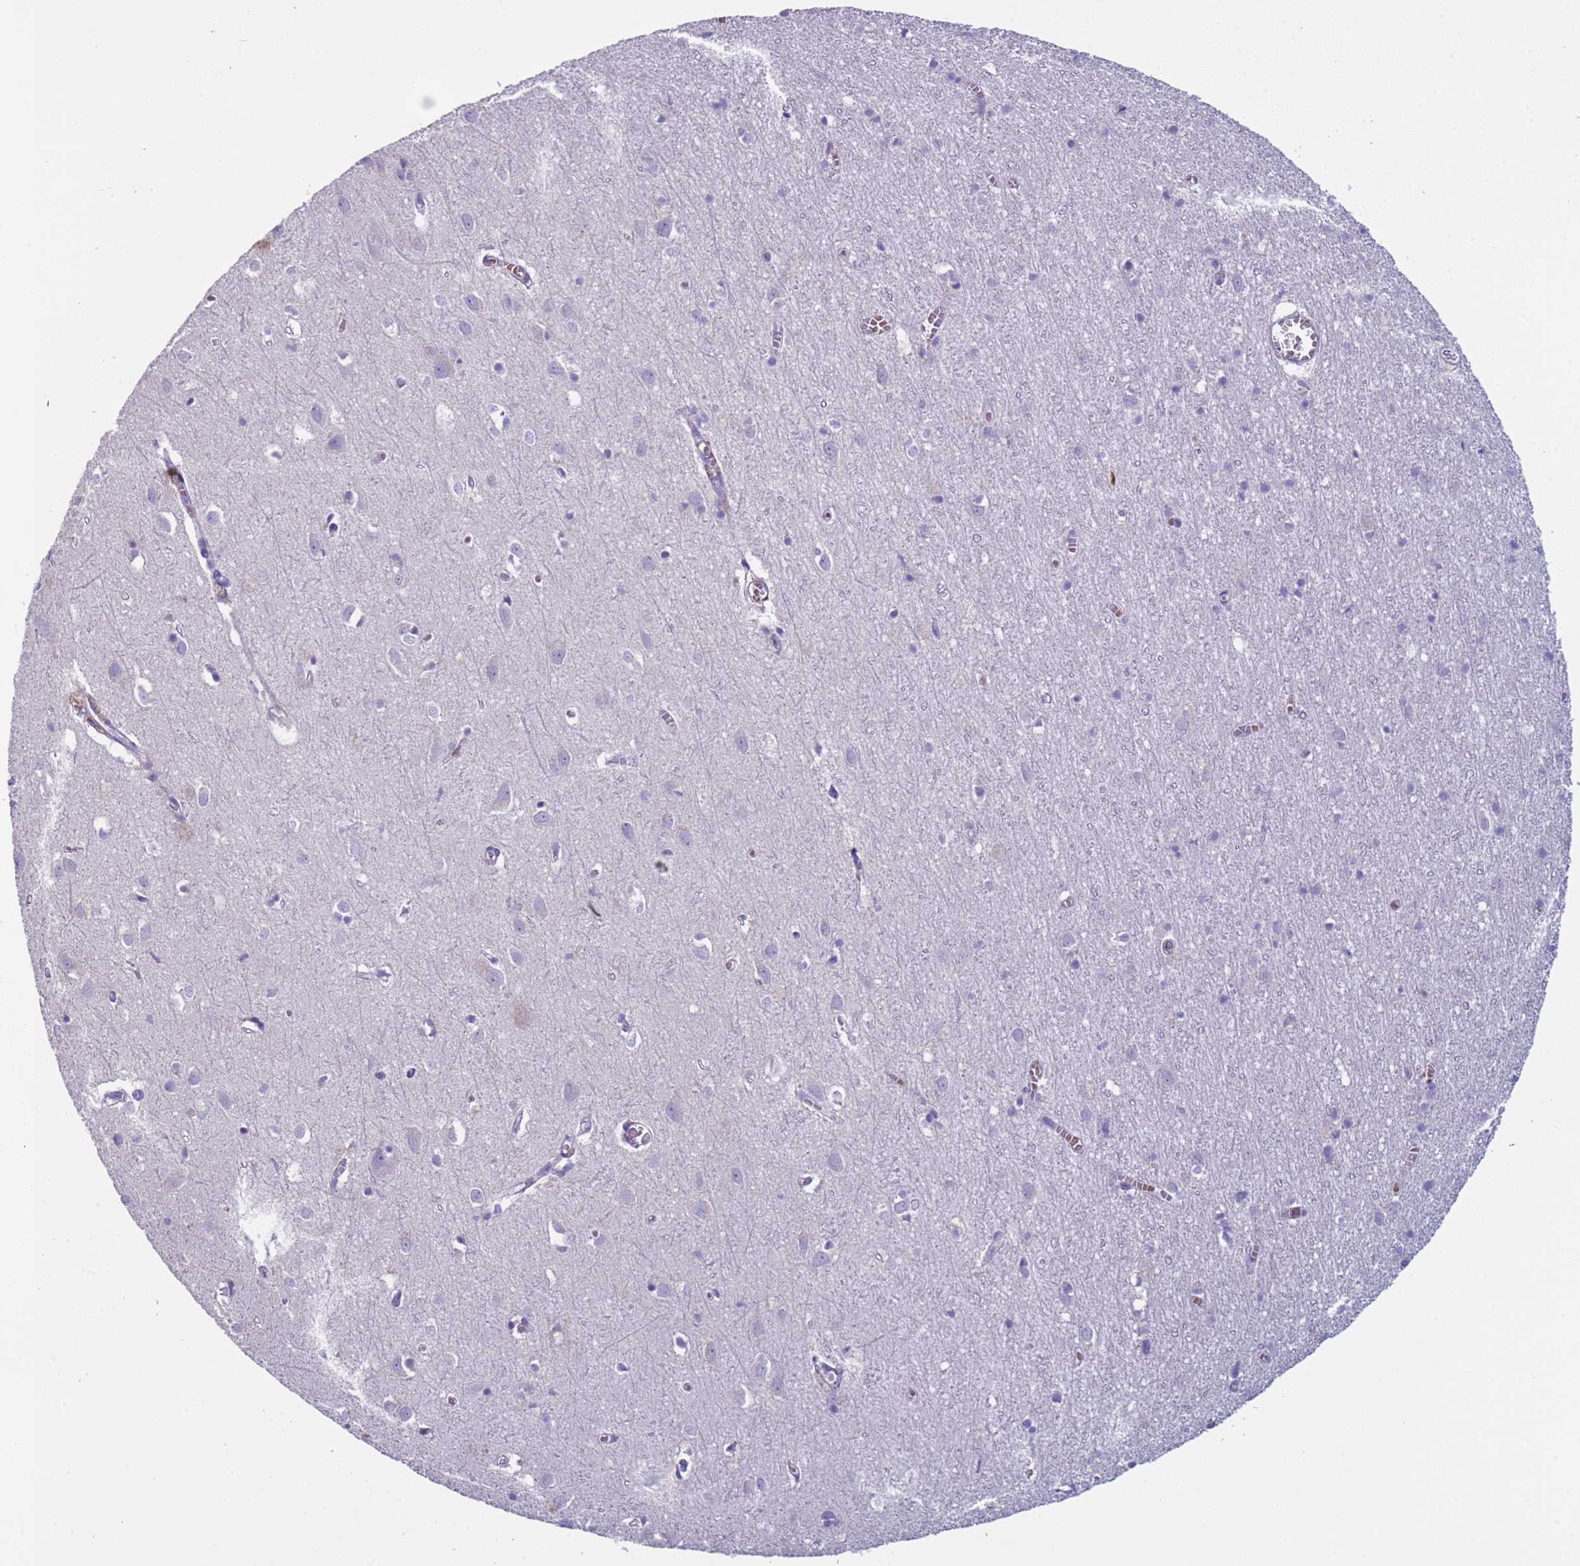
{"staining": {"intensity": "negative", "quantity": "none", "location": "none"}, "tissue": "cerebral cortex", "cell_type": "Endothelial cells", "image_type": "normal", "snomed": [{"axis": "morphology", "description": "Normal tissue, NOS"}, {"axis": "topography", "description": "Cerebral cortex"}], "caption": "This photomicrograph is of benign cerebral cortex stained with immunohistochemistry to label a protein in brown with the nuclei are counter-stained blue. There is no staining in endothelial cells. (DAB immunohistochemistry (IHC), high magnification).", "gene": "KBTBD3", "patient": {"sex": "female", "age": 64}}